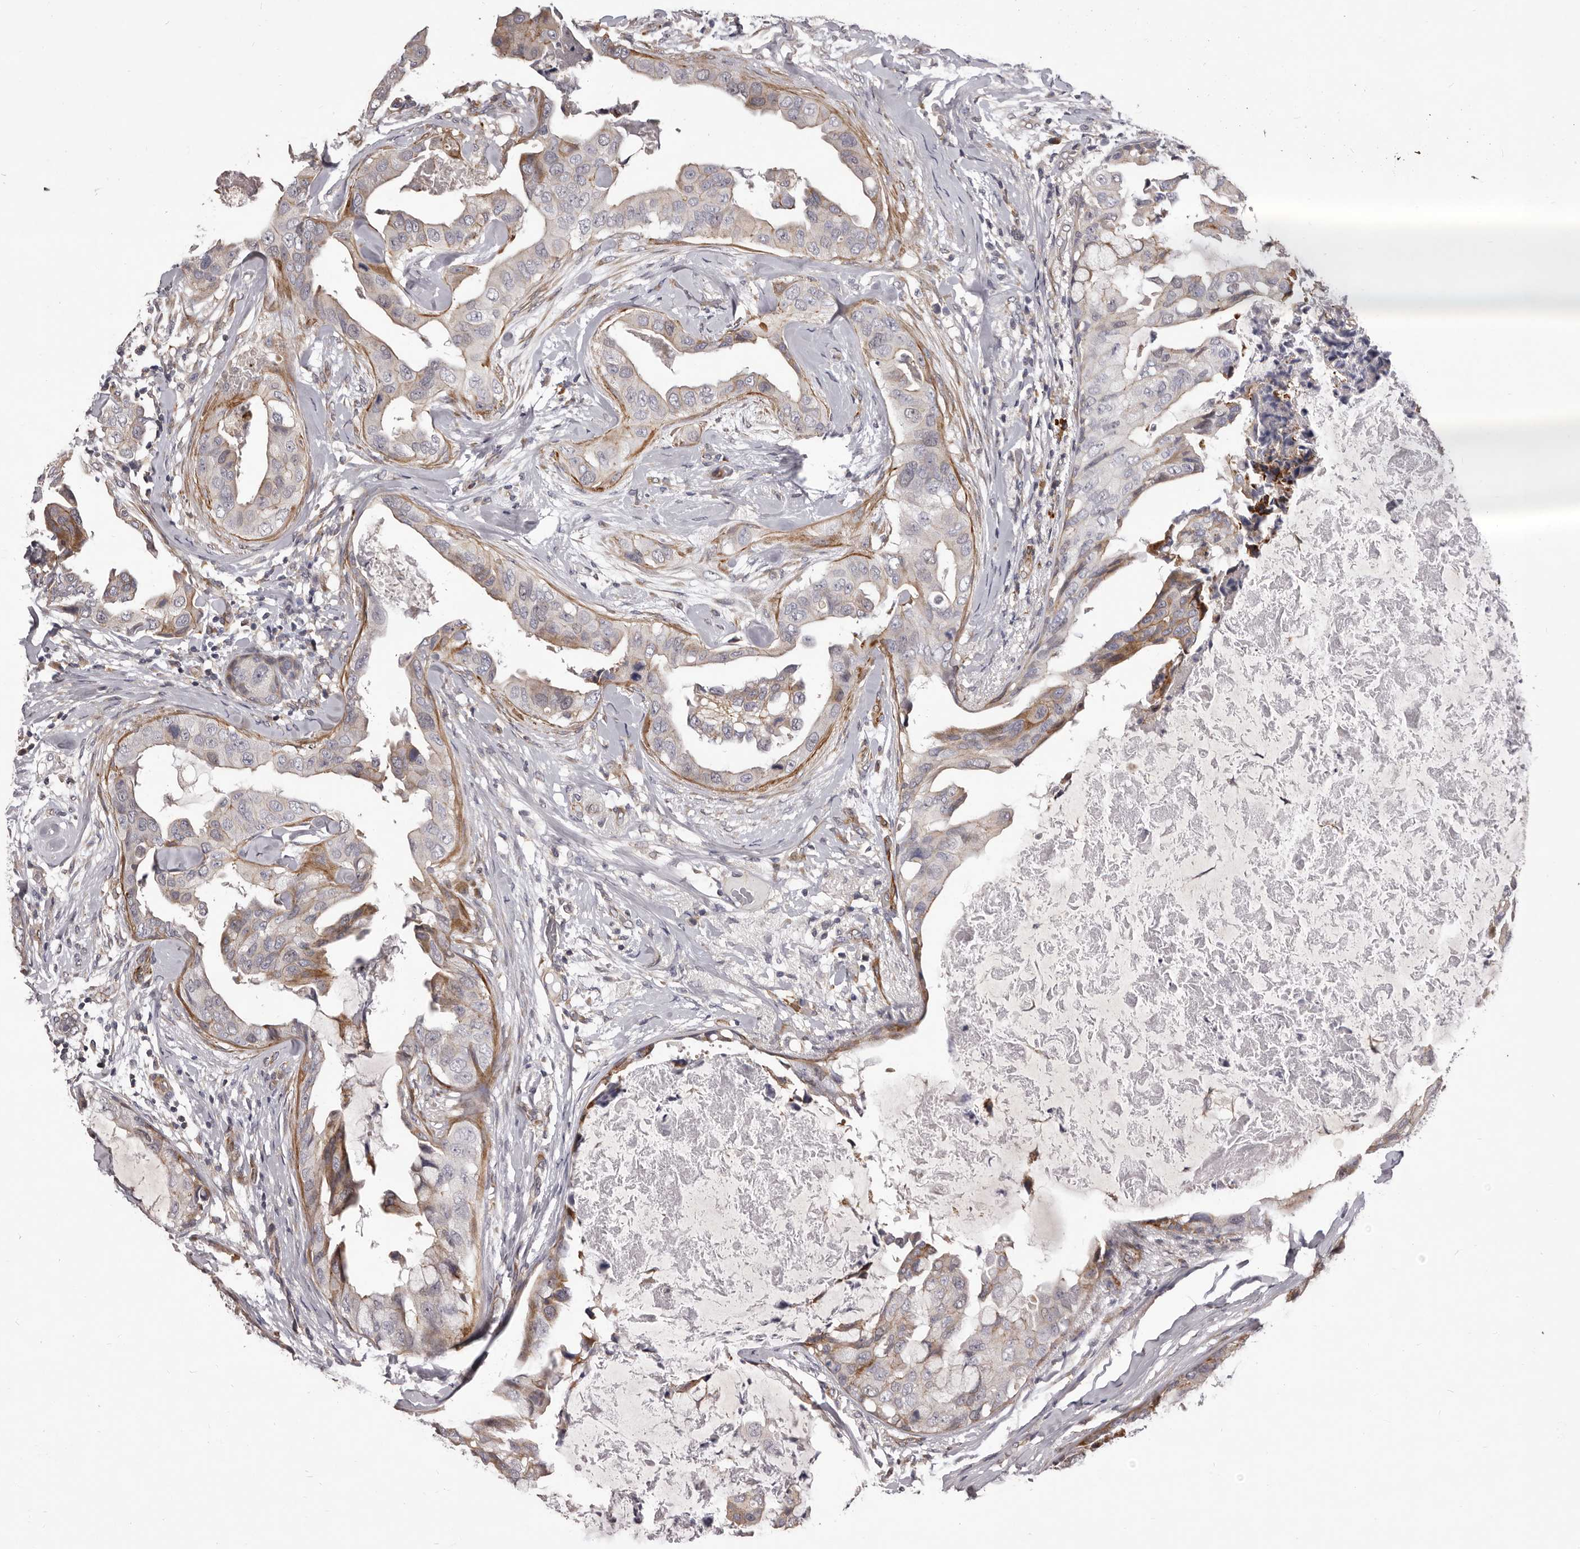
{"staining": {"intensity": "weak", "quantity": "<25%", "location": "cytoplasmic/membranous"}, "tissue": "breast cancer", "cell_type": "Tumor cells", "image_type": "cancer", "snomed": [{"axis": "morphology", "description": "Duct carcinoma"}, {"axis": "topography", "description": "Breast"}], "caption": "Tumor cells show no significant positivity in breast cancer. (DAB (3,3'-diaminobenzidine) immunohistochemistry (IHC), high magnification).", "gene": "ALPK1", "patient": {"sex": "female", "age": 40}}